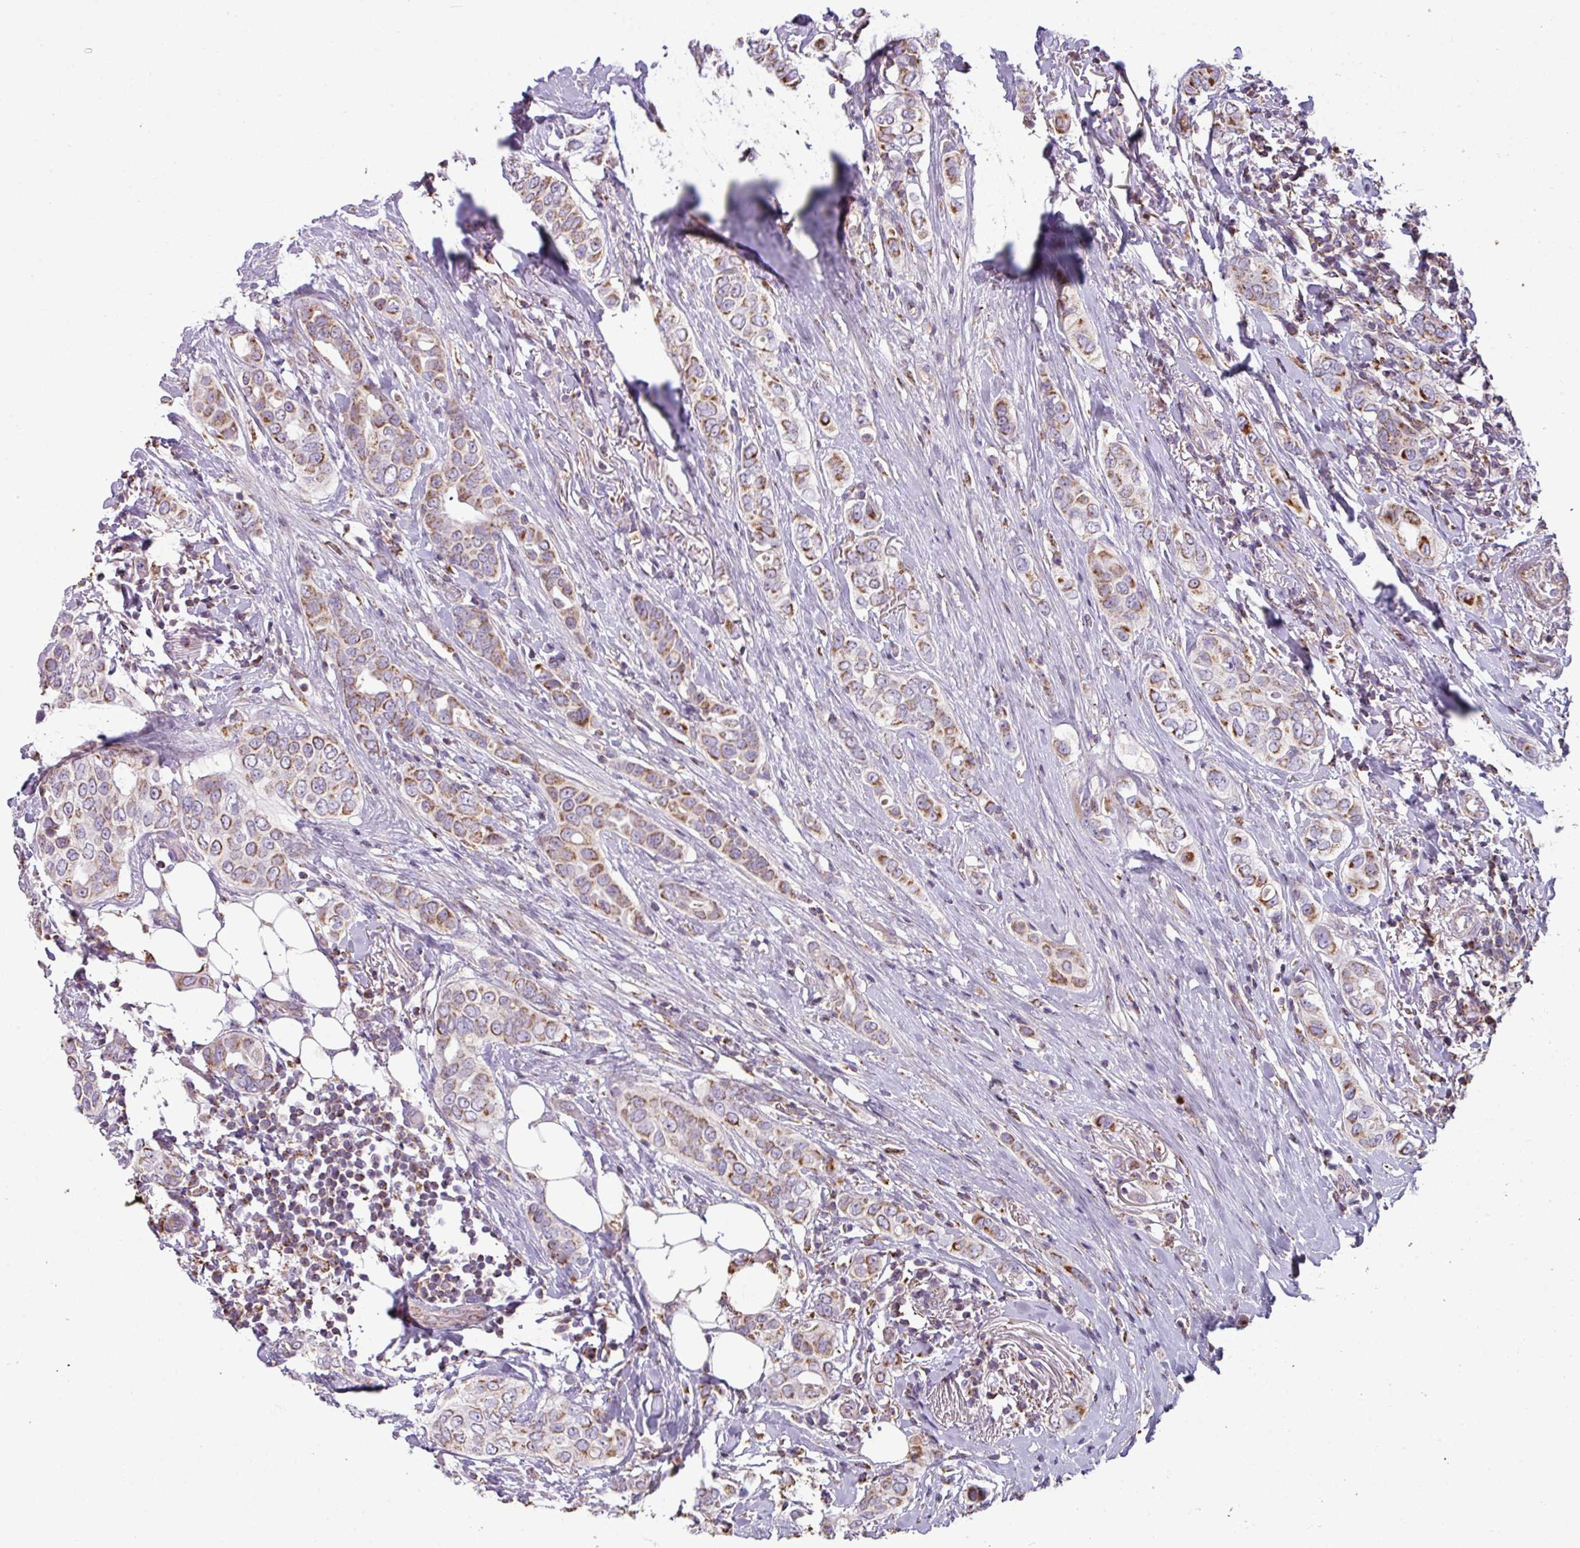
{"staining": {"intensity": "moderate", "quantity": "25%-75%", "location": "cytoplasmic/membranous"}, "tissue": "breast cancer", "cell_type": "Tumor cells", "image_type": "cancer", "snomed": [{"axis": "morphology", "description": "Lobular carcinoma"}, {"axis": "topography", "description": "Breast"}], "caption": "Protein expression analysis of human breast lobular carcinoma reveals moderate cytoplasmic/membranous expression in about 25%-75% of tumor cells.", "gene": "SQOR", "patient": {"sex": "female", "age": 51}}